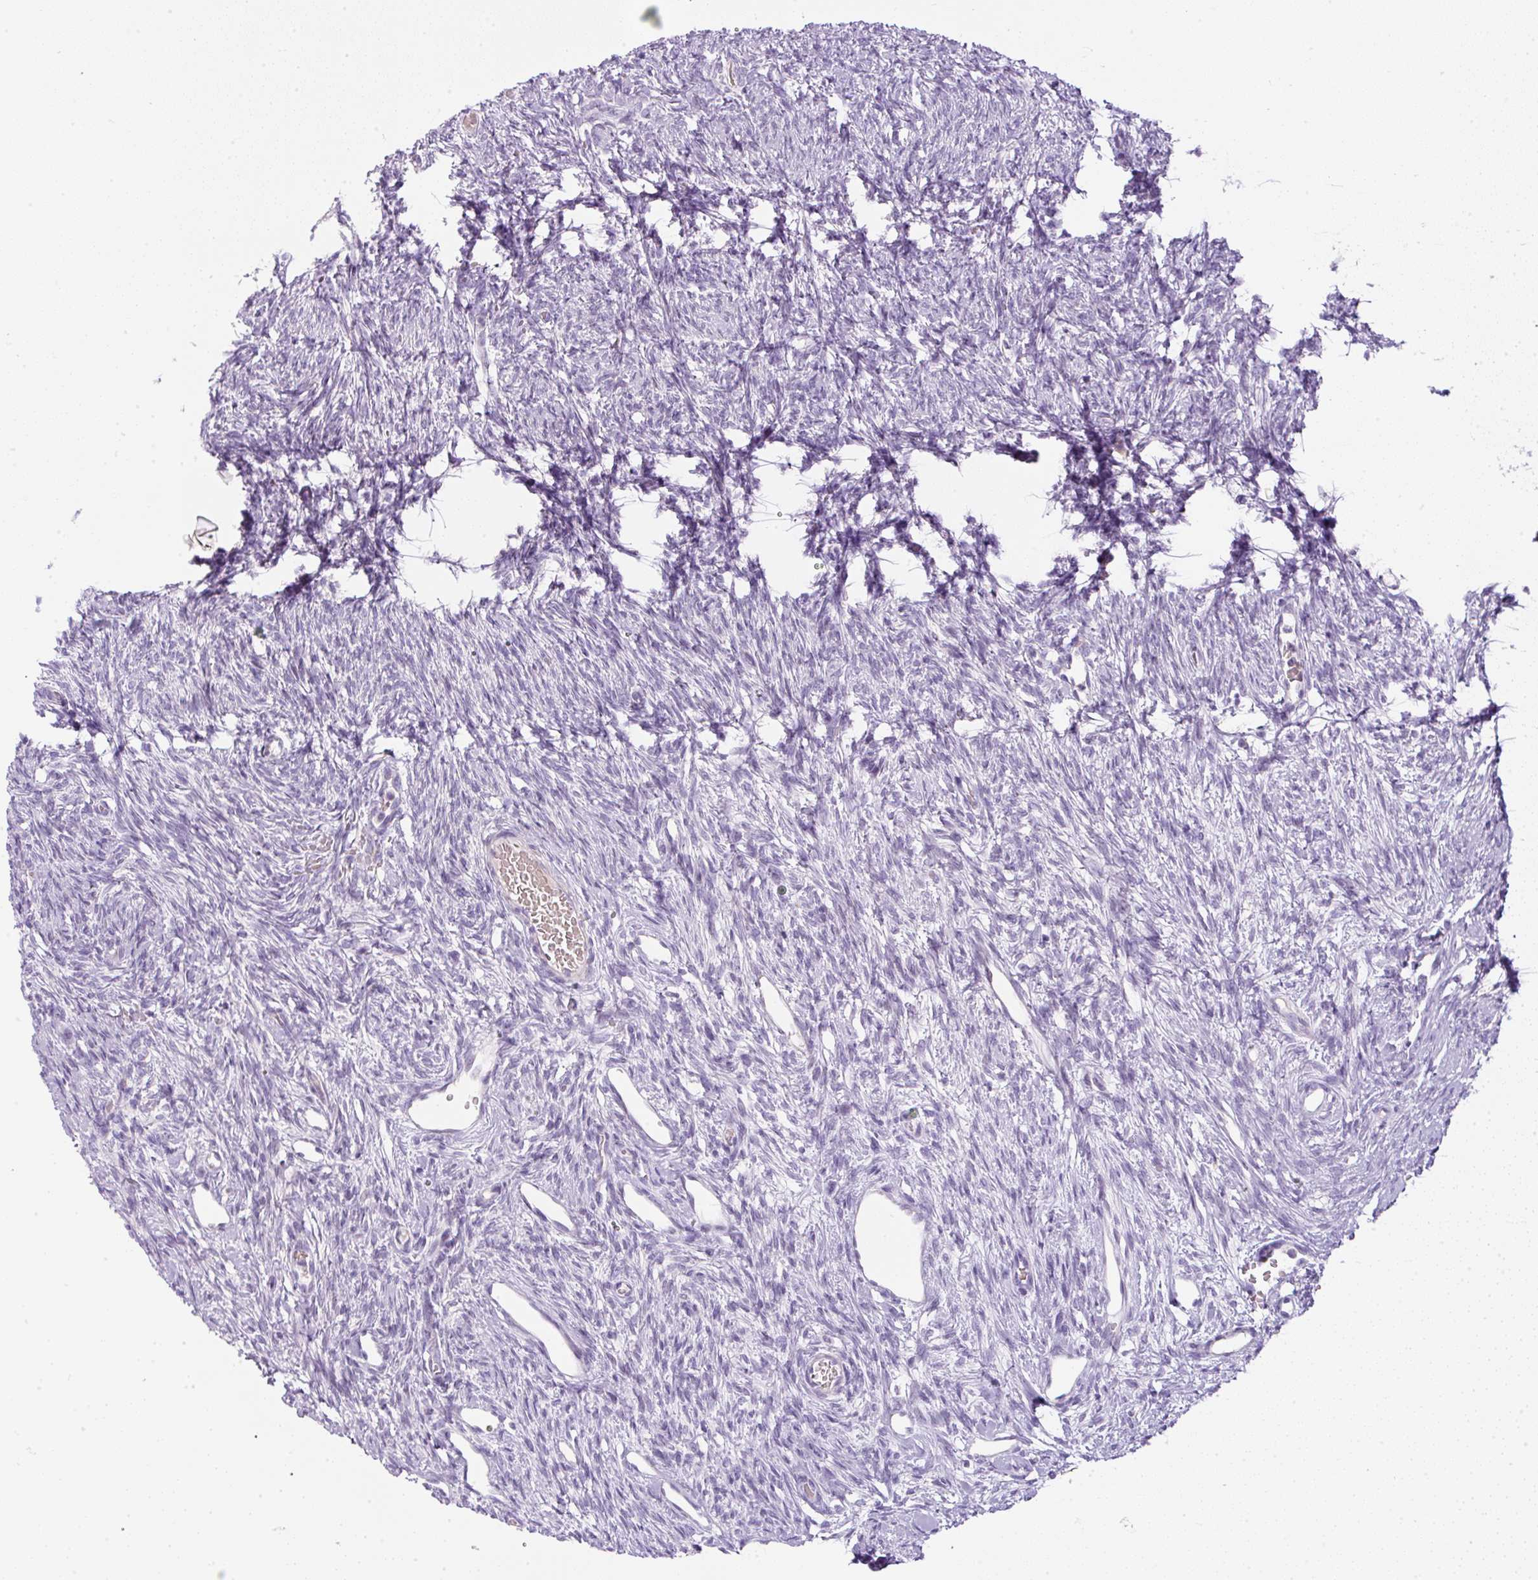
{"staining": {"intensity": "negative", "quantity": "none", "location": "none"}, "tissue": "ovary", "cell_type": "Follicle cells", "image_type": "normal", "snomed": [{"axis": "morphology", "description": "Normal tissue, NOS"}, {"axis": "topography", "description": "Ovary"}], "caption": "Protein analysis of unremarkable ovary displays no significant staining in follicle cells. (DAB (3,3'-diaminobenzidine) immunohistochemistry, high magnification).", "gene": "FGFBP3", "patient": {"sex": "female", "age": 33}}